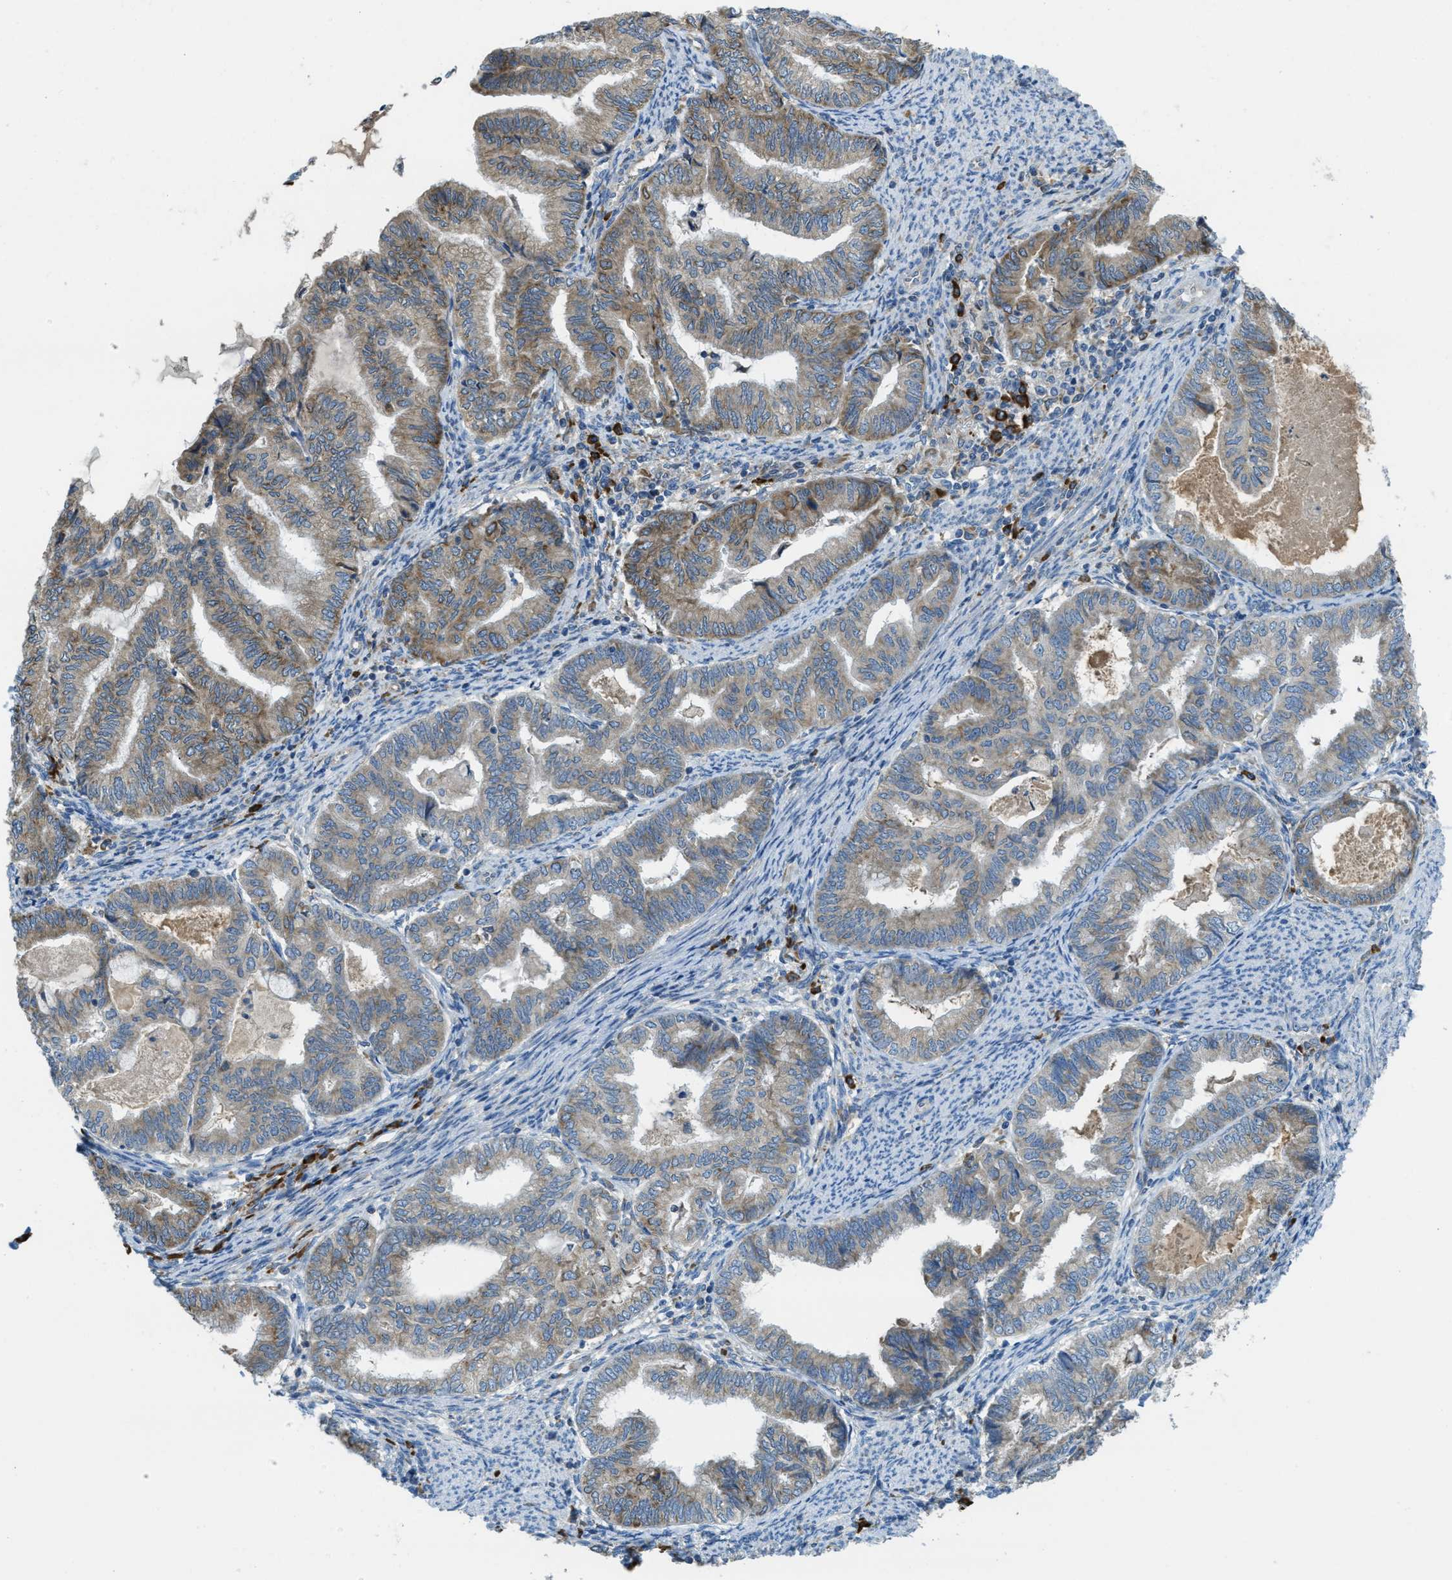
{"staining": {"intensity": "weak", "quantity": "25%-75%", "location": "cytoplasmic/membranous"}, "tissue": "endometrial cancer", "cell_type": "Tumor cells", "image_type": "cancer", "snomed": [{"axis": "morphology", "description": "Adenocarcinoma, NOS"}, {"axis": "topography", "description": "Endometrium"}], "caption": "A histopathology image of human adenocarcinoma (endometrial) stained for a protein demonstrates weak cytoplasmic/membranous brown staining in tumor cells. Immunohistochemistry stains the protein in brown and the nuclei are stained blue.", "gene": "SSR1", "patient": {"sex": "female", "age": 79}}